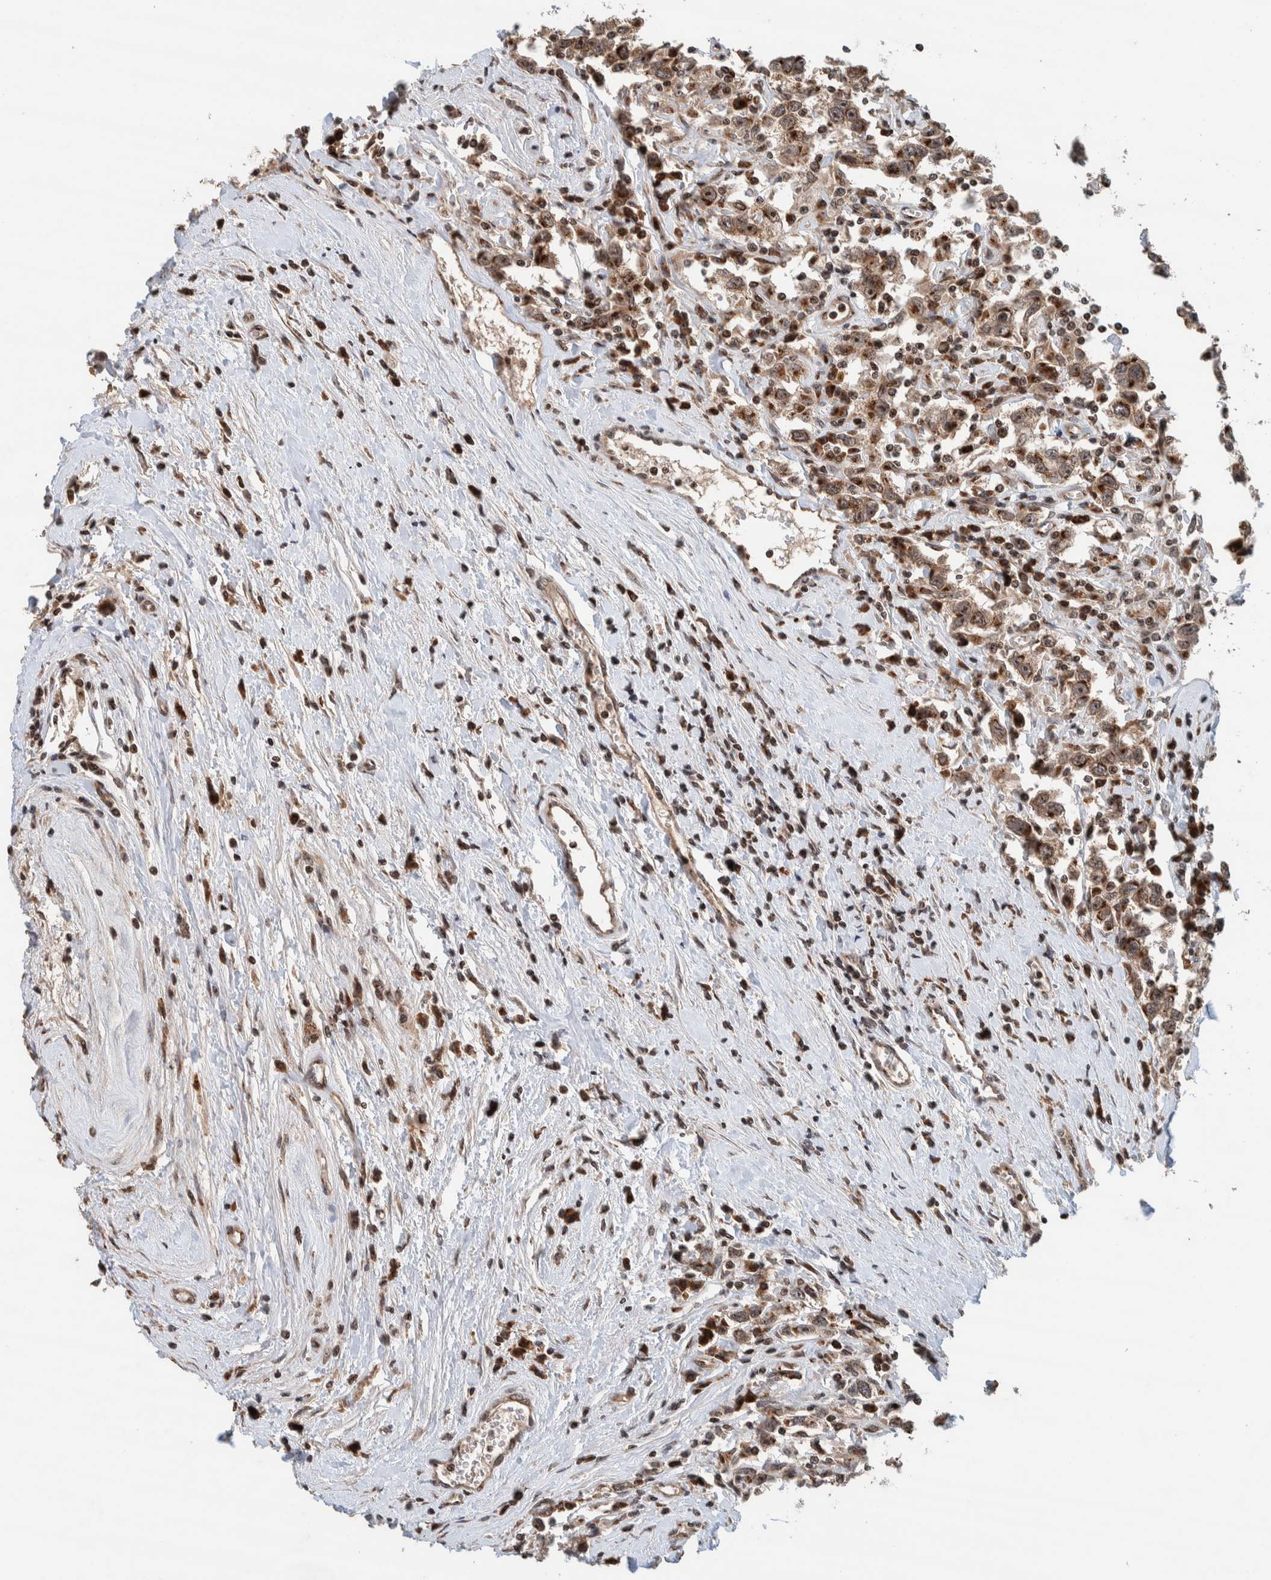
{"staining": {"intensity": "weak", "quantity": ">75%", "location": "cytoplasmic/membranous,nuclear"}, "tissue": "testis cancer", "cell_type": "Tumor cells", "image_type": "cancer", "snomed": [{"axis": "morphology", "description": "Seminoma, NOS"}, {"axis": "topography", "description": "Testis"}], "caption": "An IHC image of neoplastic tissue is shown. Protein staining in brown shows weak cytoplasmic/membranous and nuclear positivity in seminoma (testis) within tumor cells.", "gene": "CCDC182", "patient": {"sex": "male", "age": 41}}